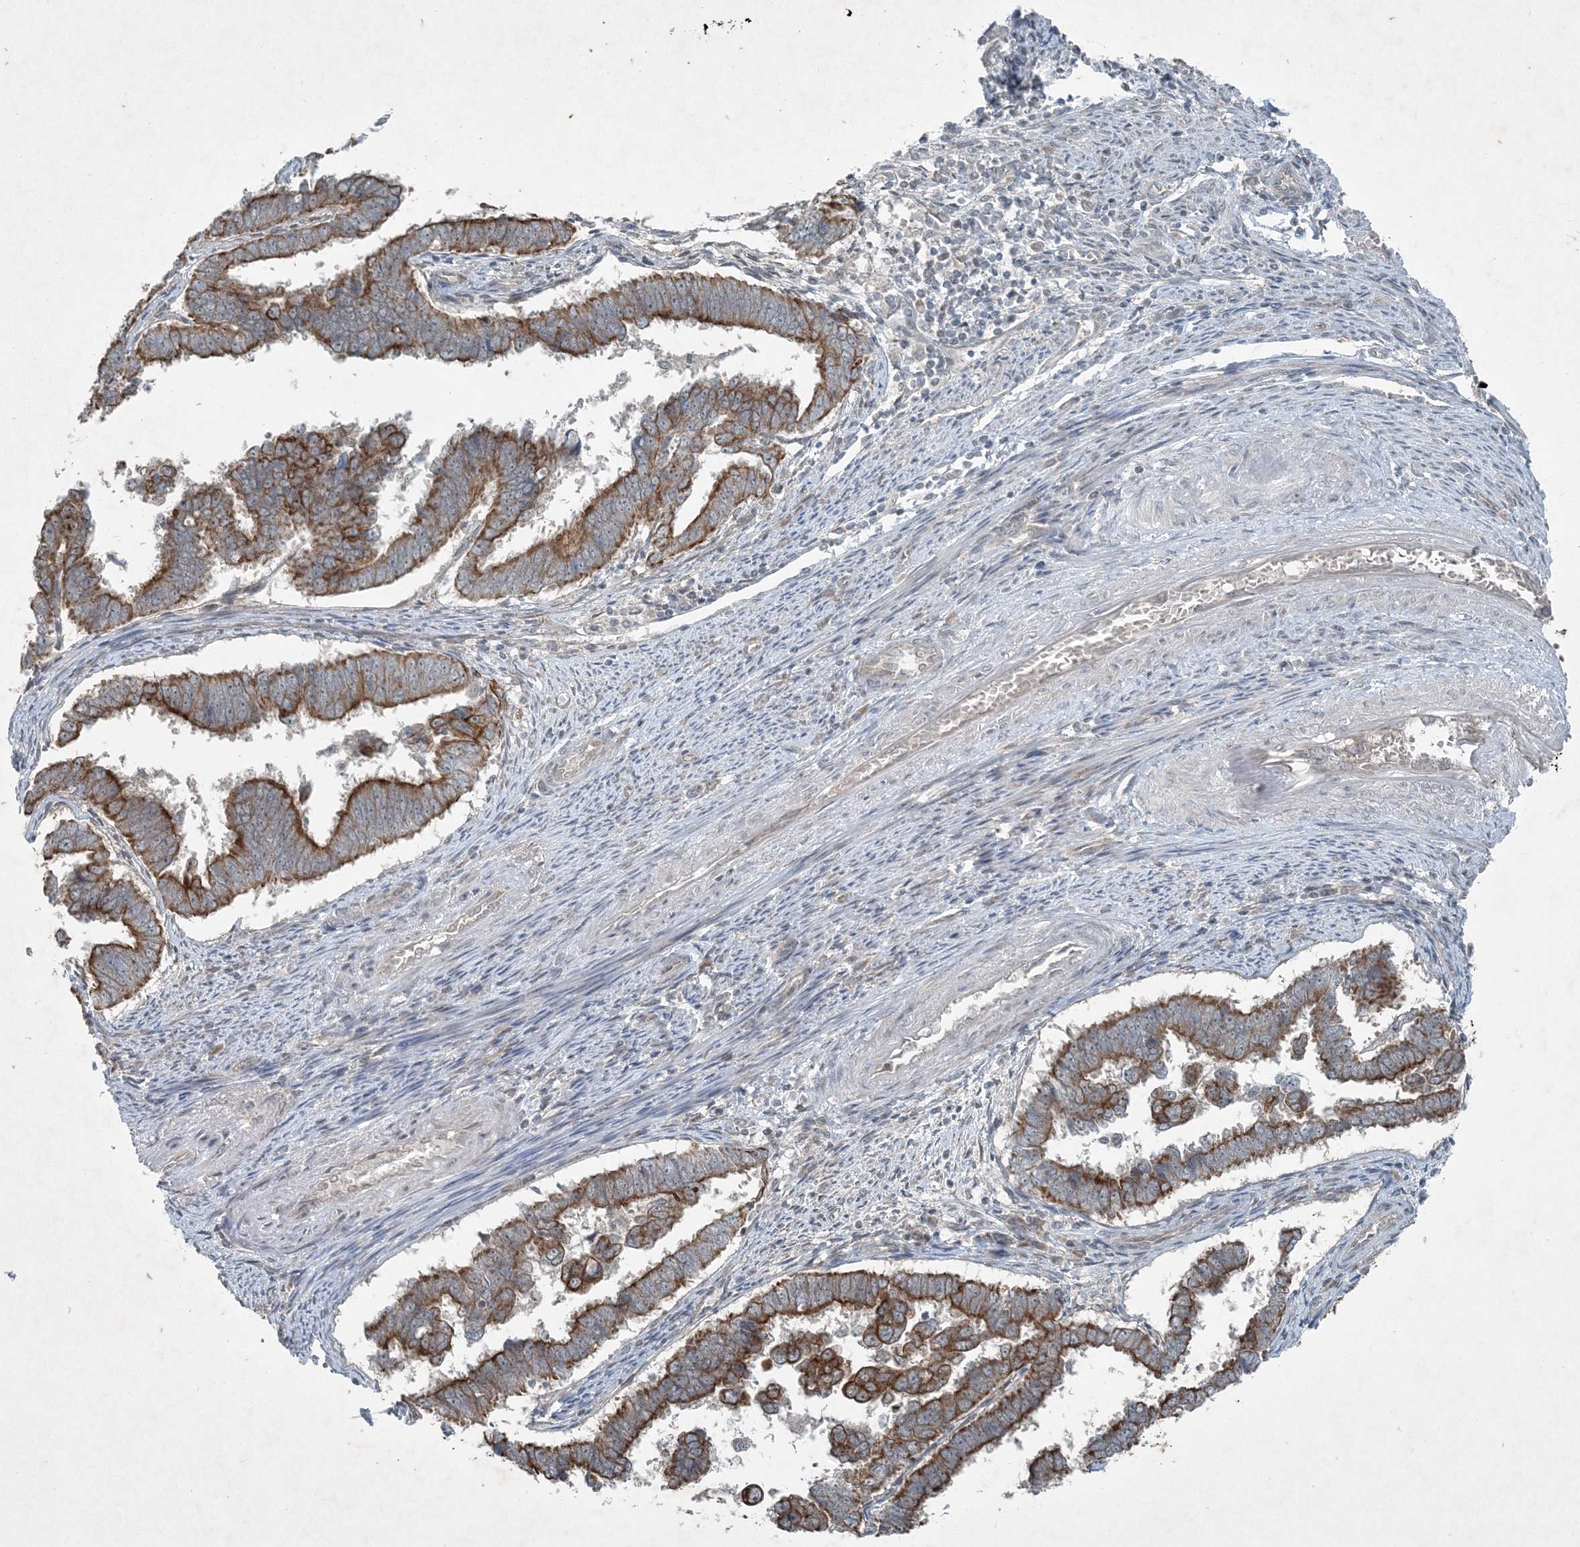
{"staining": {"intensity": "strong", "quantity": ">75%", "location": "cytoplasmic/membranous"}, "tissue": "endometrial cancer", "cell_type": "Tumor cells", "image_type": "cancer", "snomed": [{"axis": "morphology", "description": "Adenocarcinoma, NOS"}, {"axis": "topography", "description": "Endometrium"}], "caption": "High-power microscopy captured an immunohistochemistry photomicrograph of endometrial cancer (adenocarcinoma), revealing strong cytoplasmic/membranous staining in approximately >75% of tumor cells.", "gene": "PC", "patient": {"sex": "female", "age": 75}}